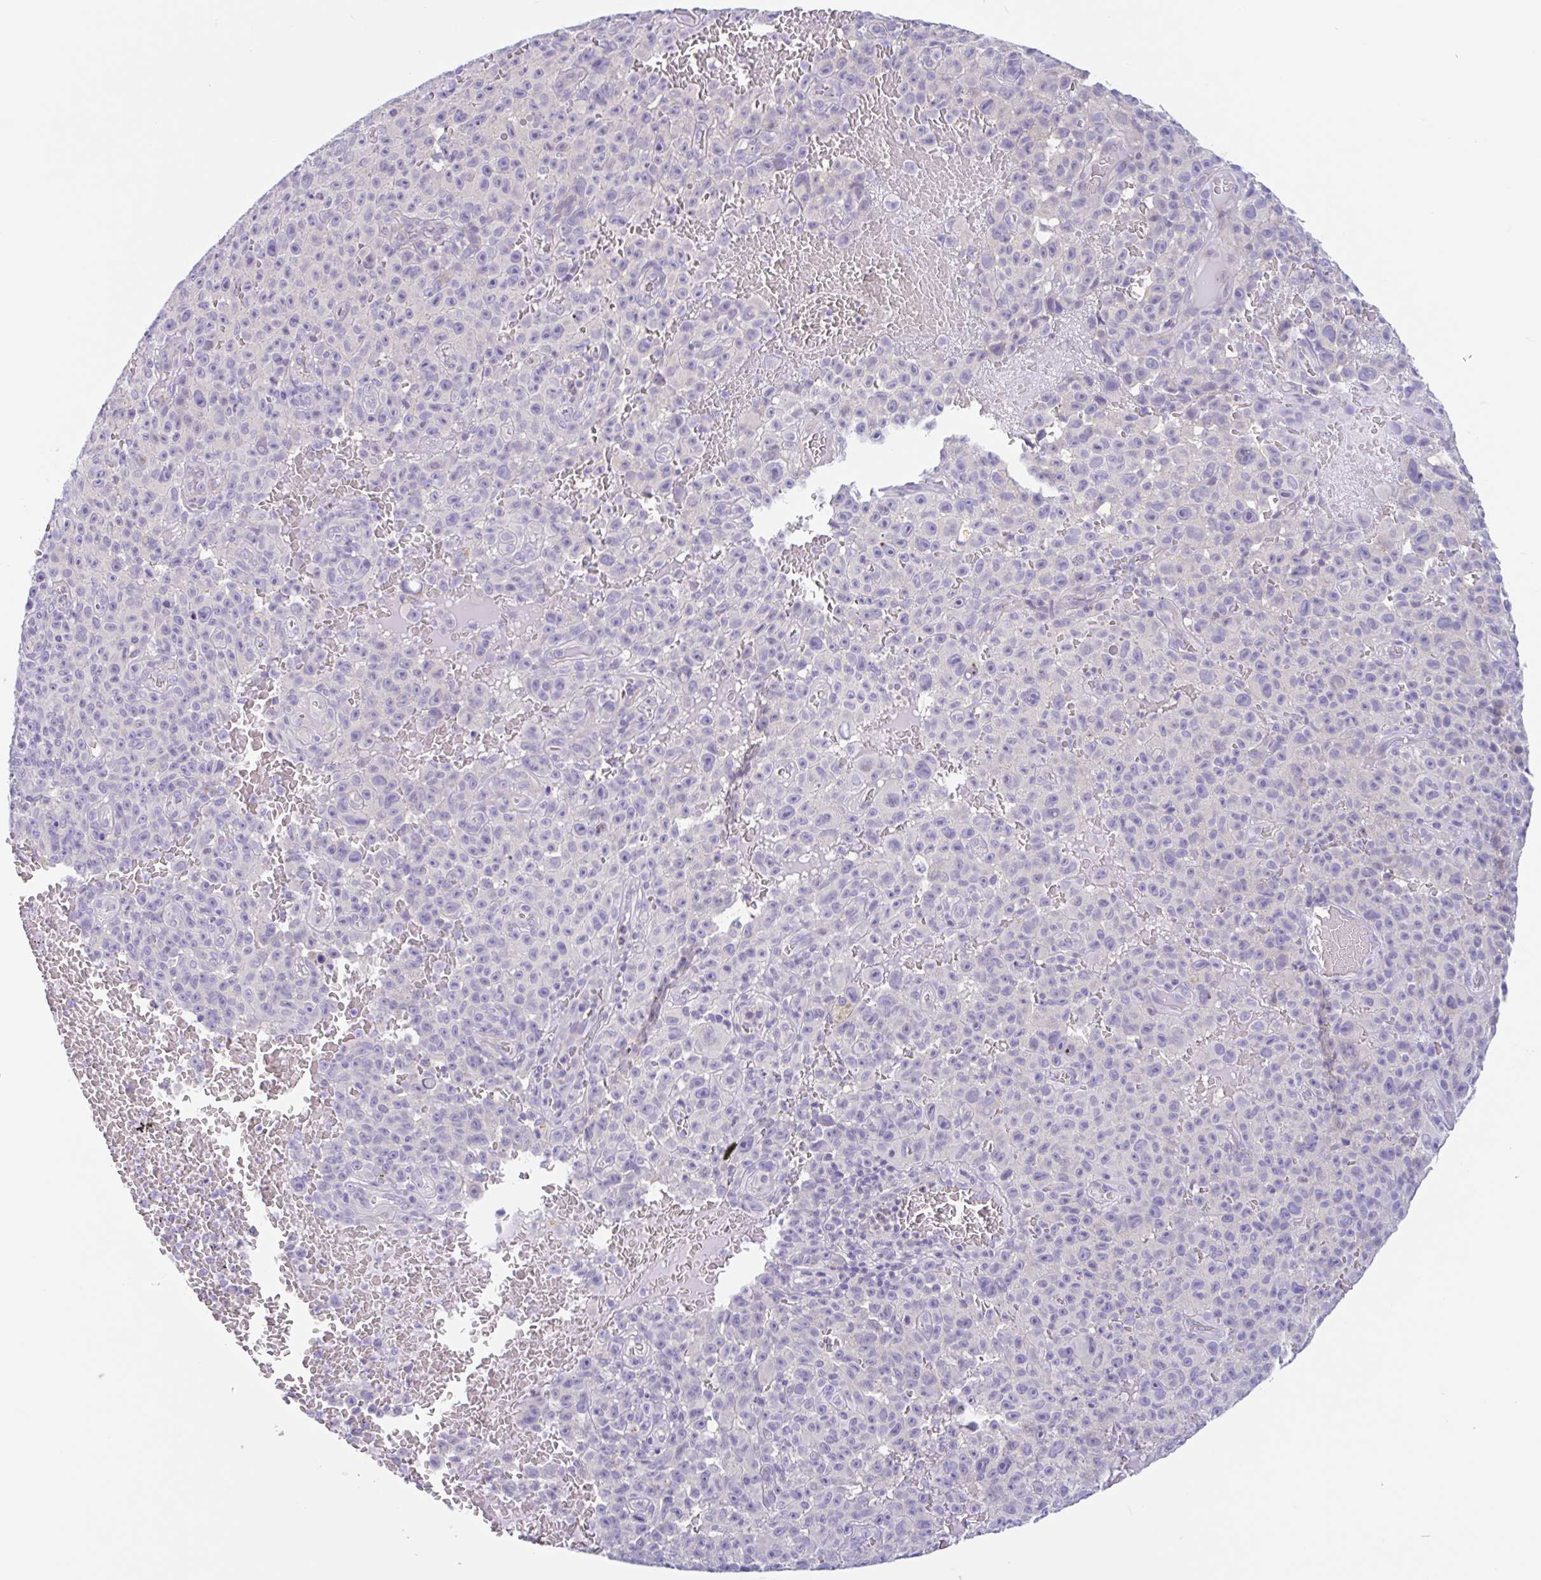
{"staining": {"intensity": "negative", "quantity": "none", "location": "none"}, "tissue": "melanoma", "cell_type": "Tumor cells", "image_type": "cancer", "snomed": [{"axis": "morphology", "description": "Malignant melanoma, NOS"}, {"axis": "topography", "description": "Skin"}], "caption": "Malignant melanoma was stained to show a protein in brown. There is no significant staining in tumor cells.", "gene": "OR6N2", "patient": {"sex": "female", "age": 82}}